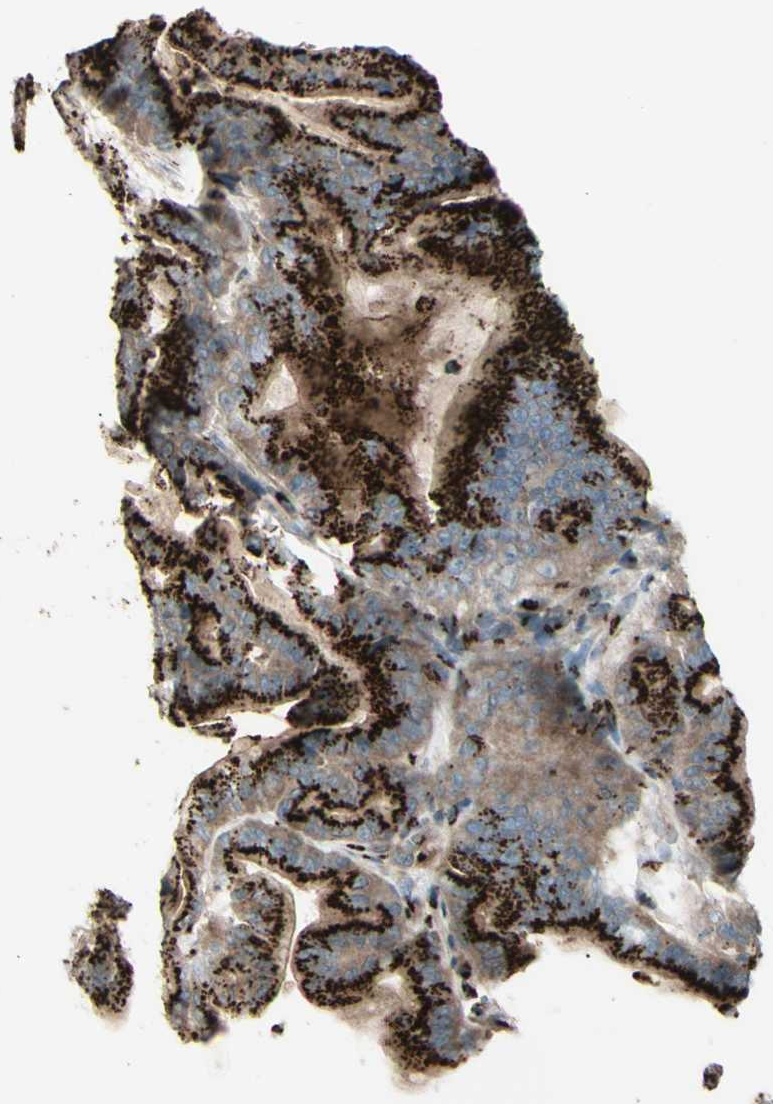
{"staining": {"intensity": "strong", "quantity": ">75%", "location": "cytoplasmic/membranous"}, "tissue": "pancreatic cancer", "cell_type": "Tumor cells", "image_type": "cancer", "snomed": [{"axis": "morphology", "description": "Adenocarcinoma, NOS"}, {"axis": "topography", "description": "Pancreas"}], "caption": "An immunohistochemistry (IHC) histopathology image of neoplastic tissue is shown. Protein staining in brown highlights strong cytoplasmic/membranous positivity in pancreatic cancer within tumor cells. The staining was performed using DAB, with brown indicating positive protein expression. Nuclei are stained blue with hematoxylin.", "gene": "BPNT2", "patient": {"sex": "male", "age": 63}}